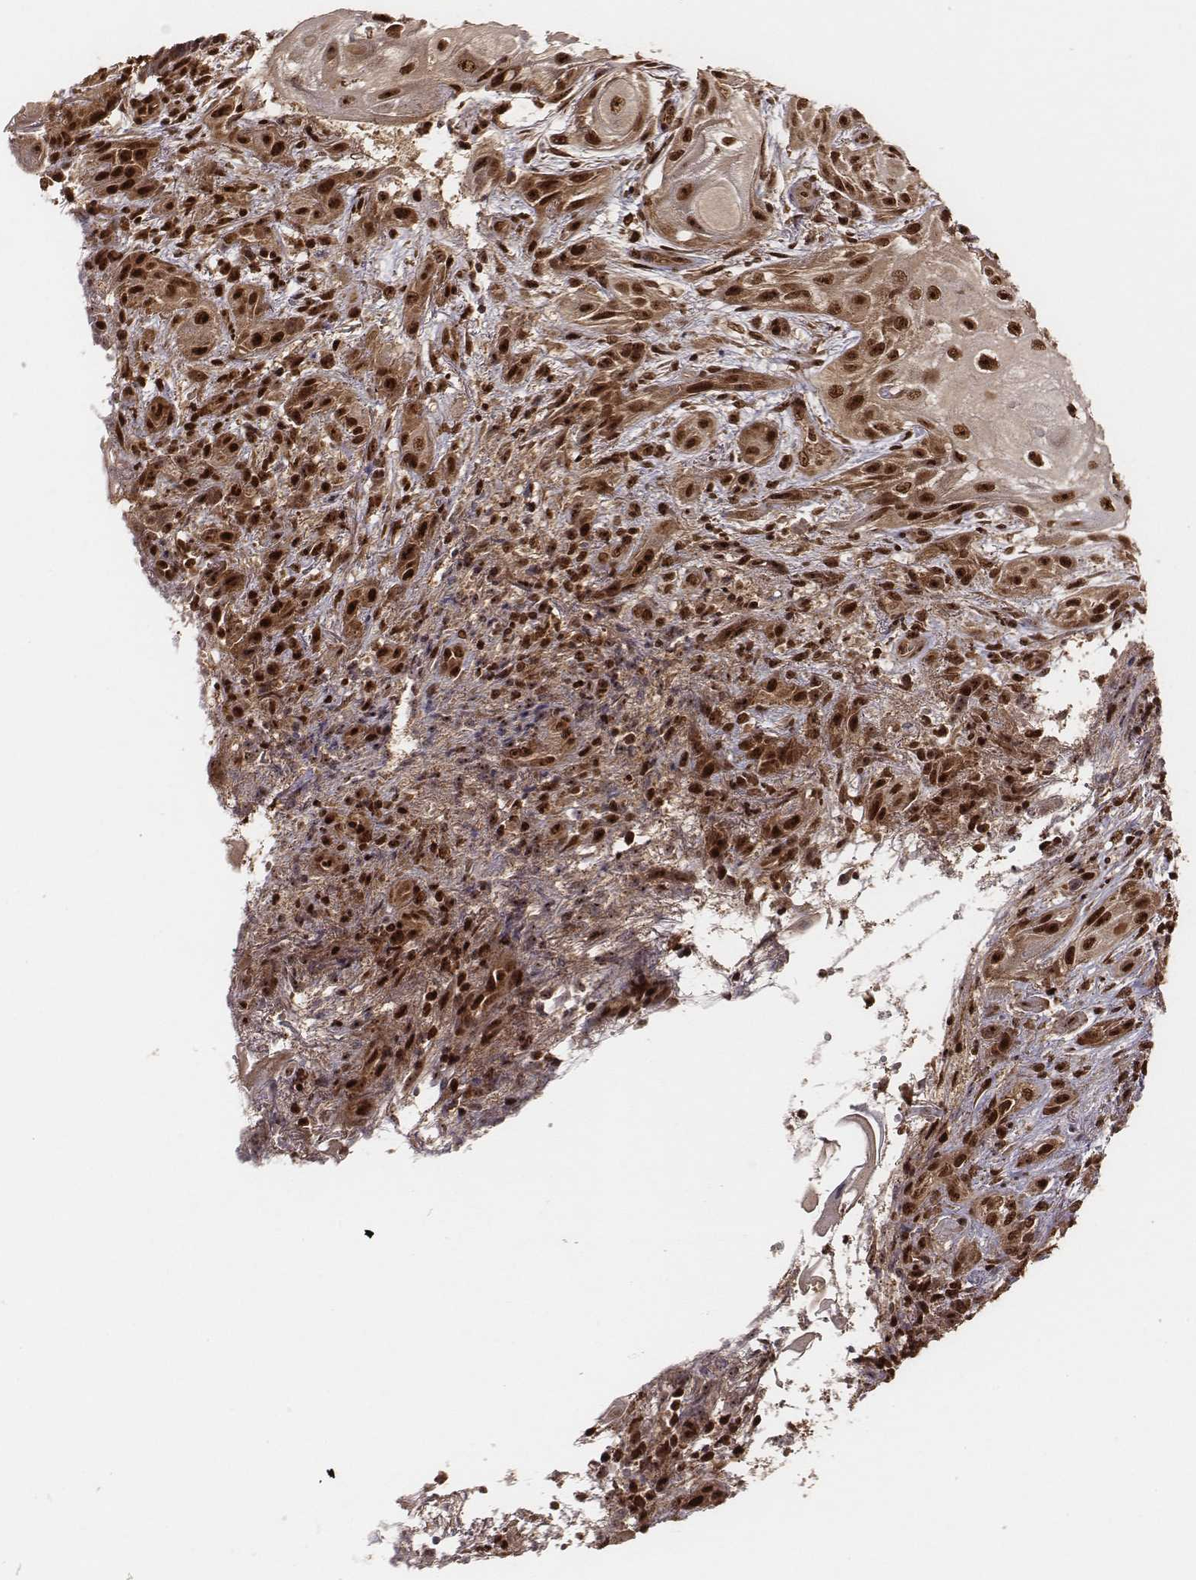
{"staining": {"intensity": "strong", "quantity": ">75%", "location": "cytoplasmic/membranous,nuclear"}, "tissue": "skin cancer", "cell_type": "Tumor cells", "image_type": "cancer", "snomed": [{"axis": "morphology", "description": "Squamous cell carcinoma, NOS"}, {"axis": "topography", "description": "Skin"}], "caption": "Immunohistochemical staining of skin squamous cell carcinoma demonstrates high levels of strong cytoplasmic/membranous and nuclear protein expression in about >75% of tumor cells. Using DAB (brown) and hematoxylin (blue) stains, captured at high magnification using brightfield microscopy.", "gene": "NFX1", "patient": {"sex": "male", "age": 62}}